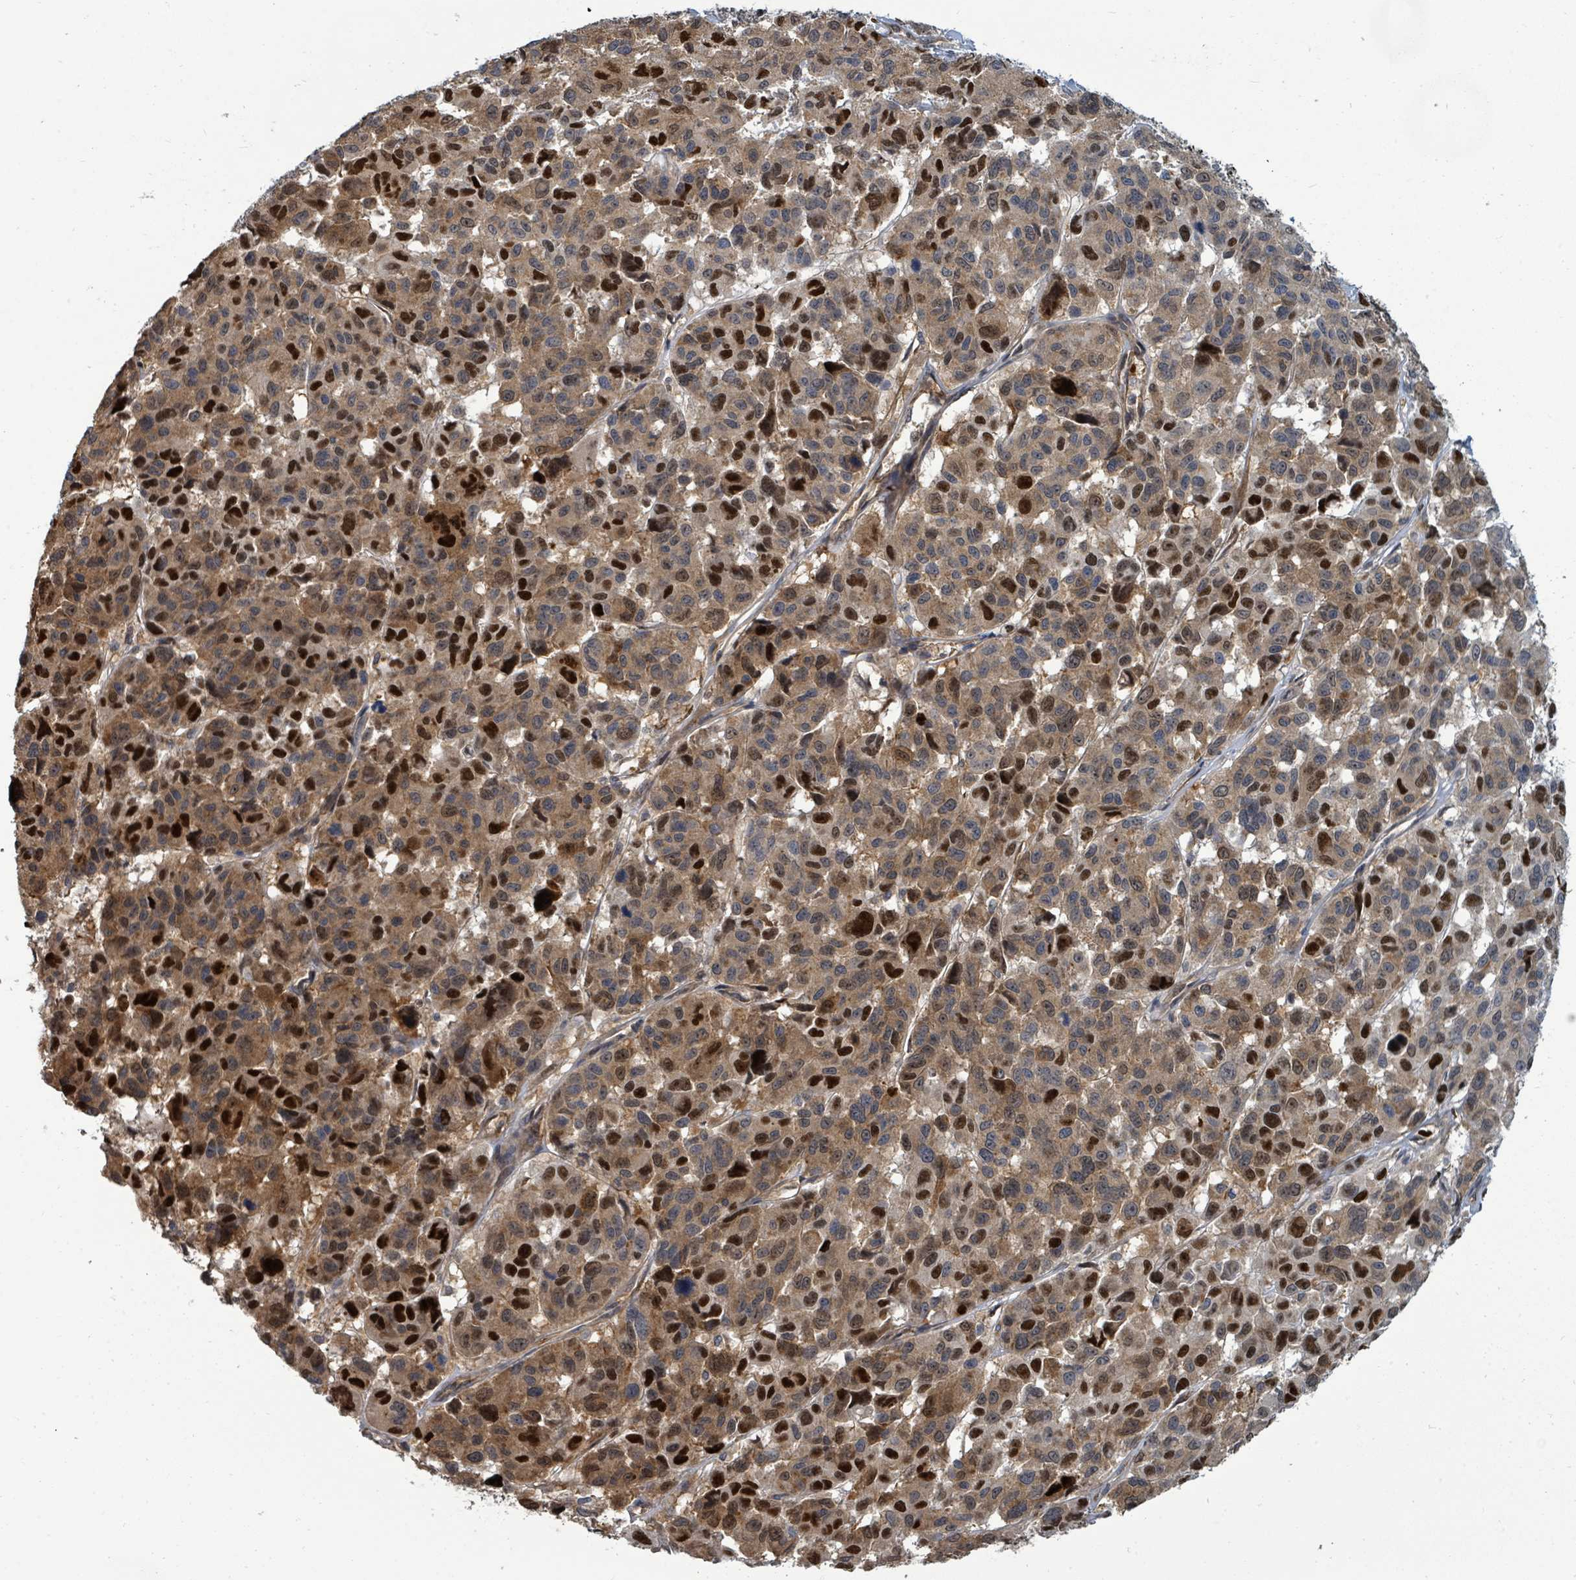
{"staining": {"intensity": "strong", "quantity": "25%-75%", "location": "cytoplasmic/membranous,nuclear"}, "tissue": "melanoma", "cell_type": "Tumor cells", "image_type": "cancer", "snomed": [{"axis": "morphology", "description": "Malignant melanoma, NOS"}, {"axis": "topography", "description": "Skin"}], "caption": "The histopathology image reveals a brown stain indicating the presence of a protein in the cytoplasmic/membranous and nuclear of tumor cells in melanoma.", "gene": "TRDMT1", "patient": {"sex": "female", "age": 66}}